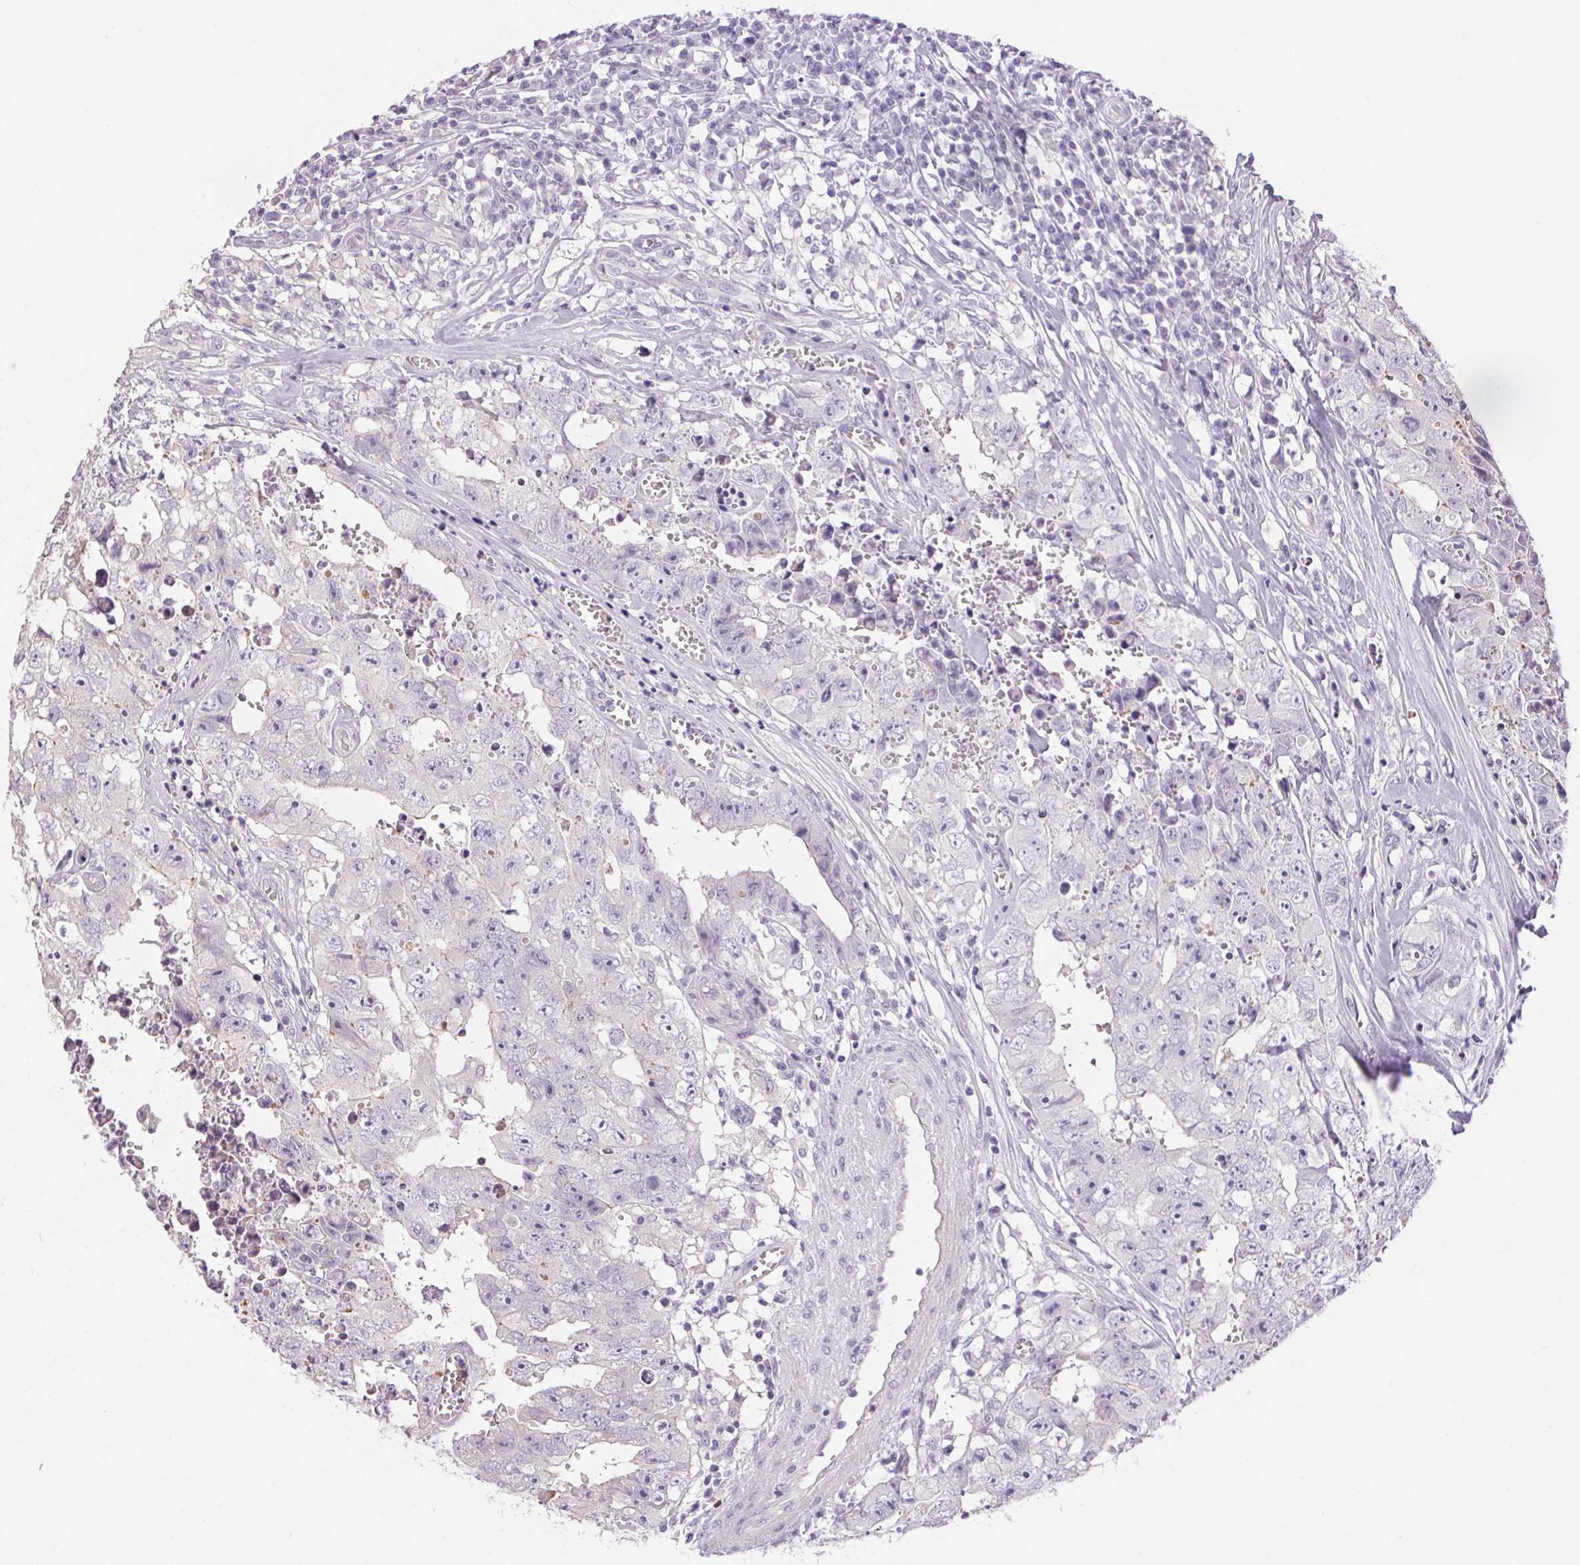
{"staining": {"intensity": "negative", "quantity": "none", "location": "none"}, "tissue": "testis cancer", "cell_type": "Tumor cells", "image_type": "cancer", "snomed": [{"axis": "morphology", "description": "Carcinoma, Embryonal, NOS"}, {"axis": "topography", "description": "Testis"}], "caption": "The micrograph demonstrates no staining of tumor cells in testis embryonal carcinoma. The staining is performed using DAB (3,3'-diaminobenzidine) brown chromogen with nuclei counter-stained in using hematoxylin.", "gene": "UNC13B", "patient": {"sex": "male", "age": 36}}